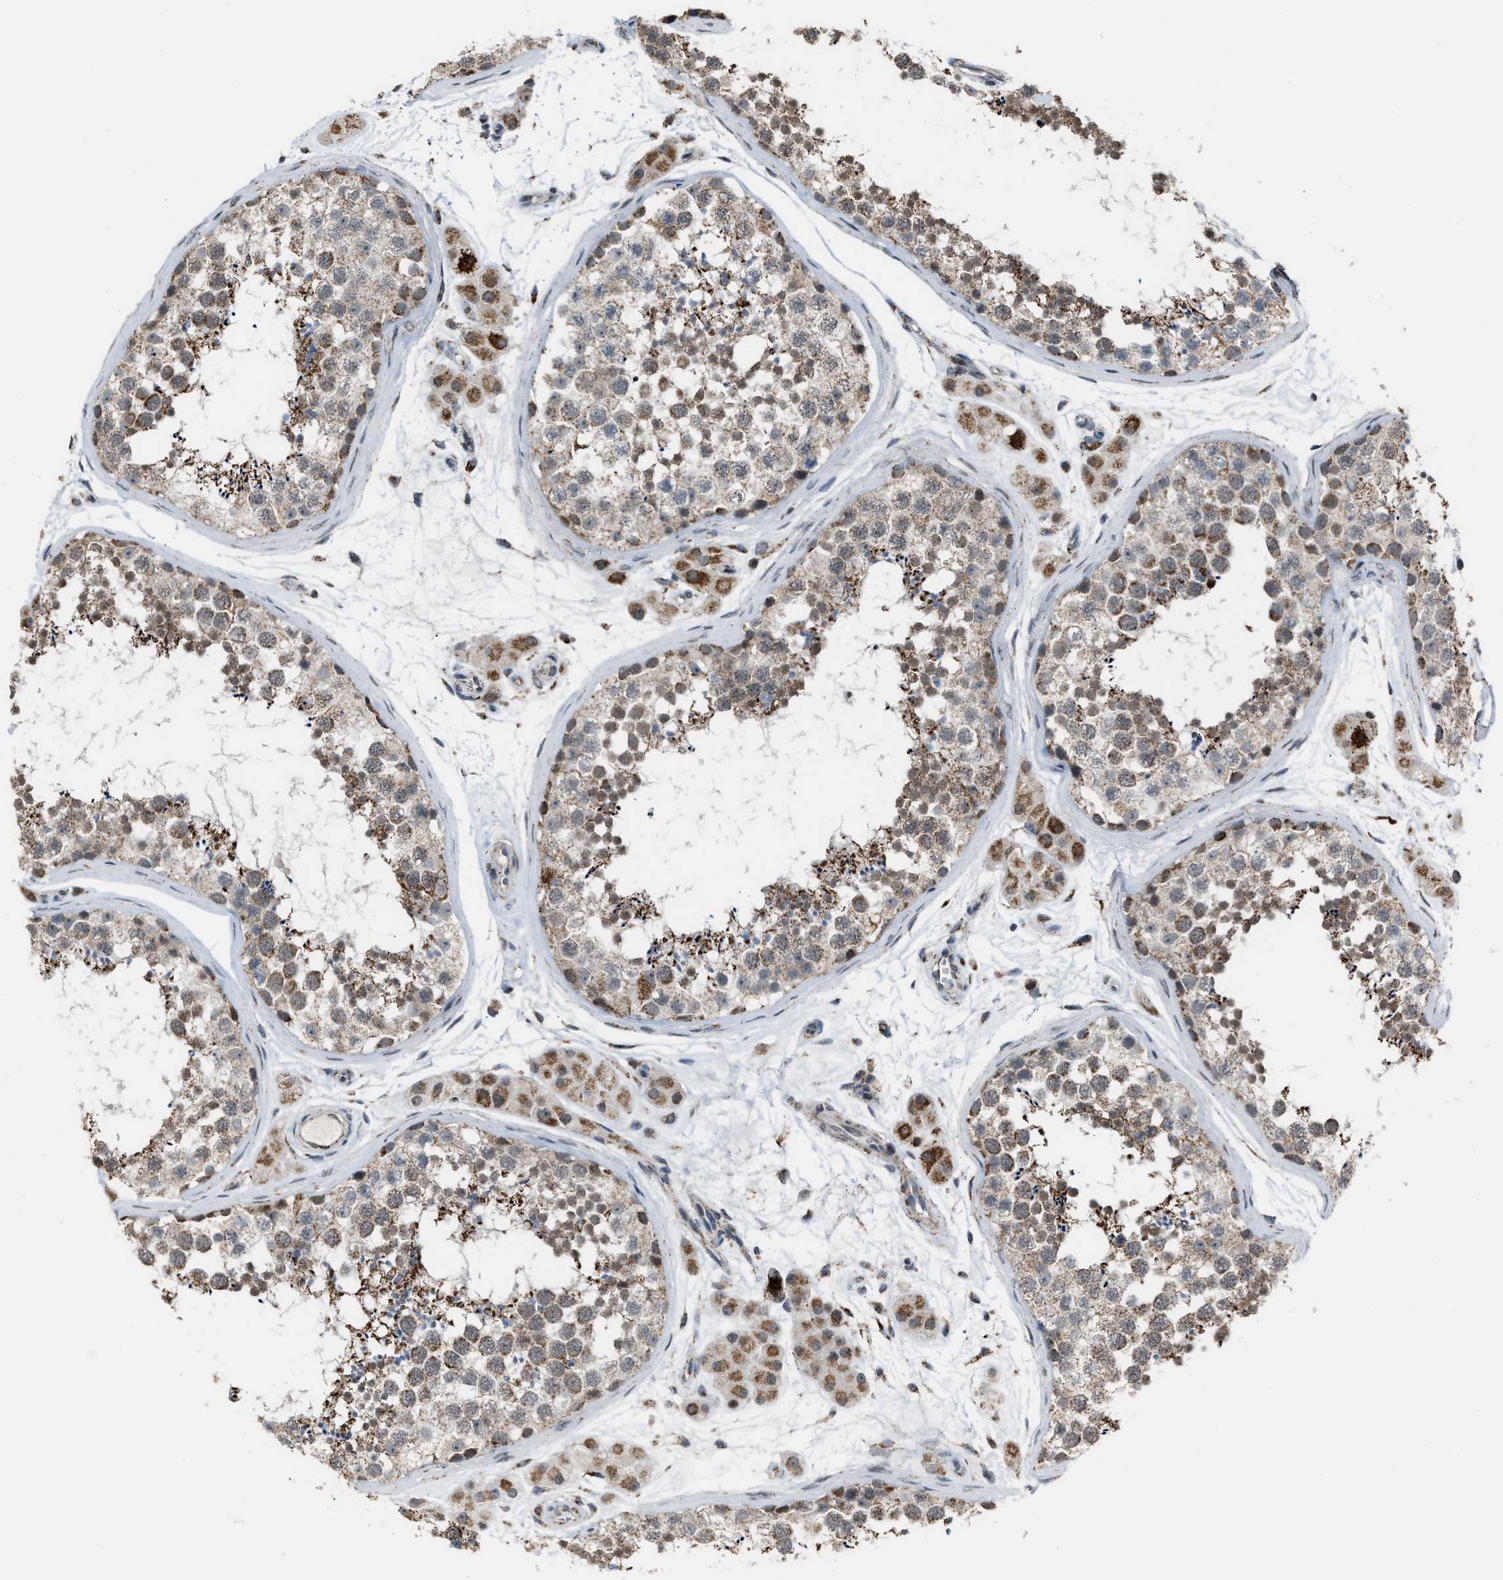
{"staining": {"intensity": "moderate", "quantity": ">75%", "location": "cytoplasmic/membranous"}, "tissue": "testis", "cell_type": "Cells in seminiferous ducts", "image_type": "normal", "snomed": [{"axis": "morphology", "description": "Normal tissue, NOS"}, {"axis": "topography", "description": "Testis"}], "caption": "Brown immunohistochemical staining in unremarkable human testis demonstrates moderate cytoplasmic/membranous staining in about >75% of cells in seminiferous ducts.", "gene": "CHN2", "patient": {"sex": "male", "age": 56}}